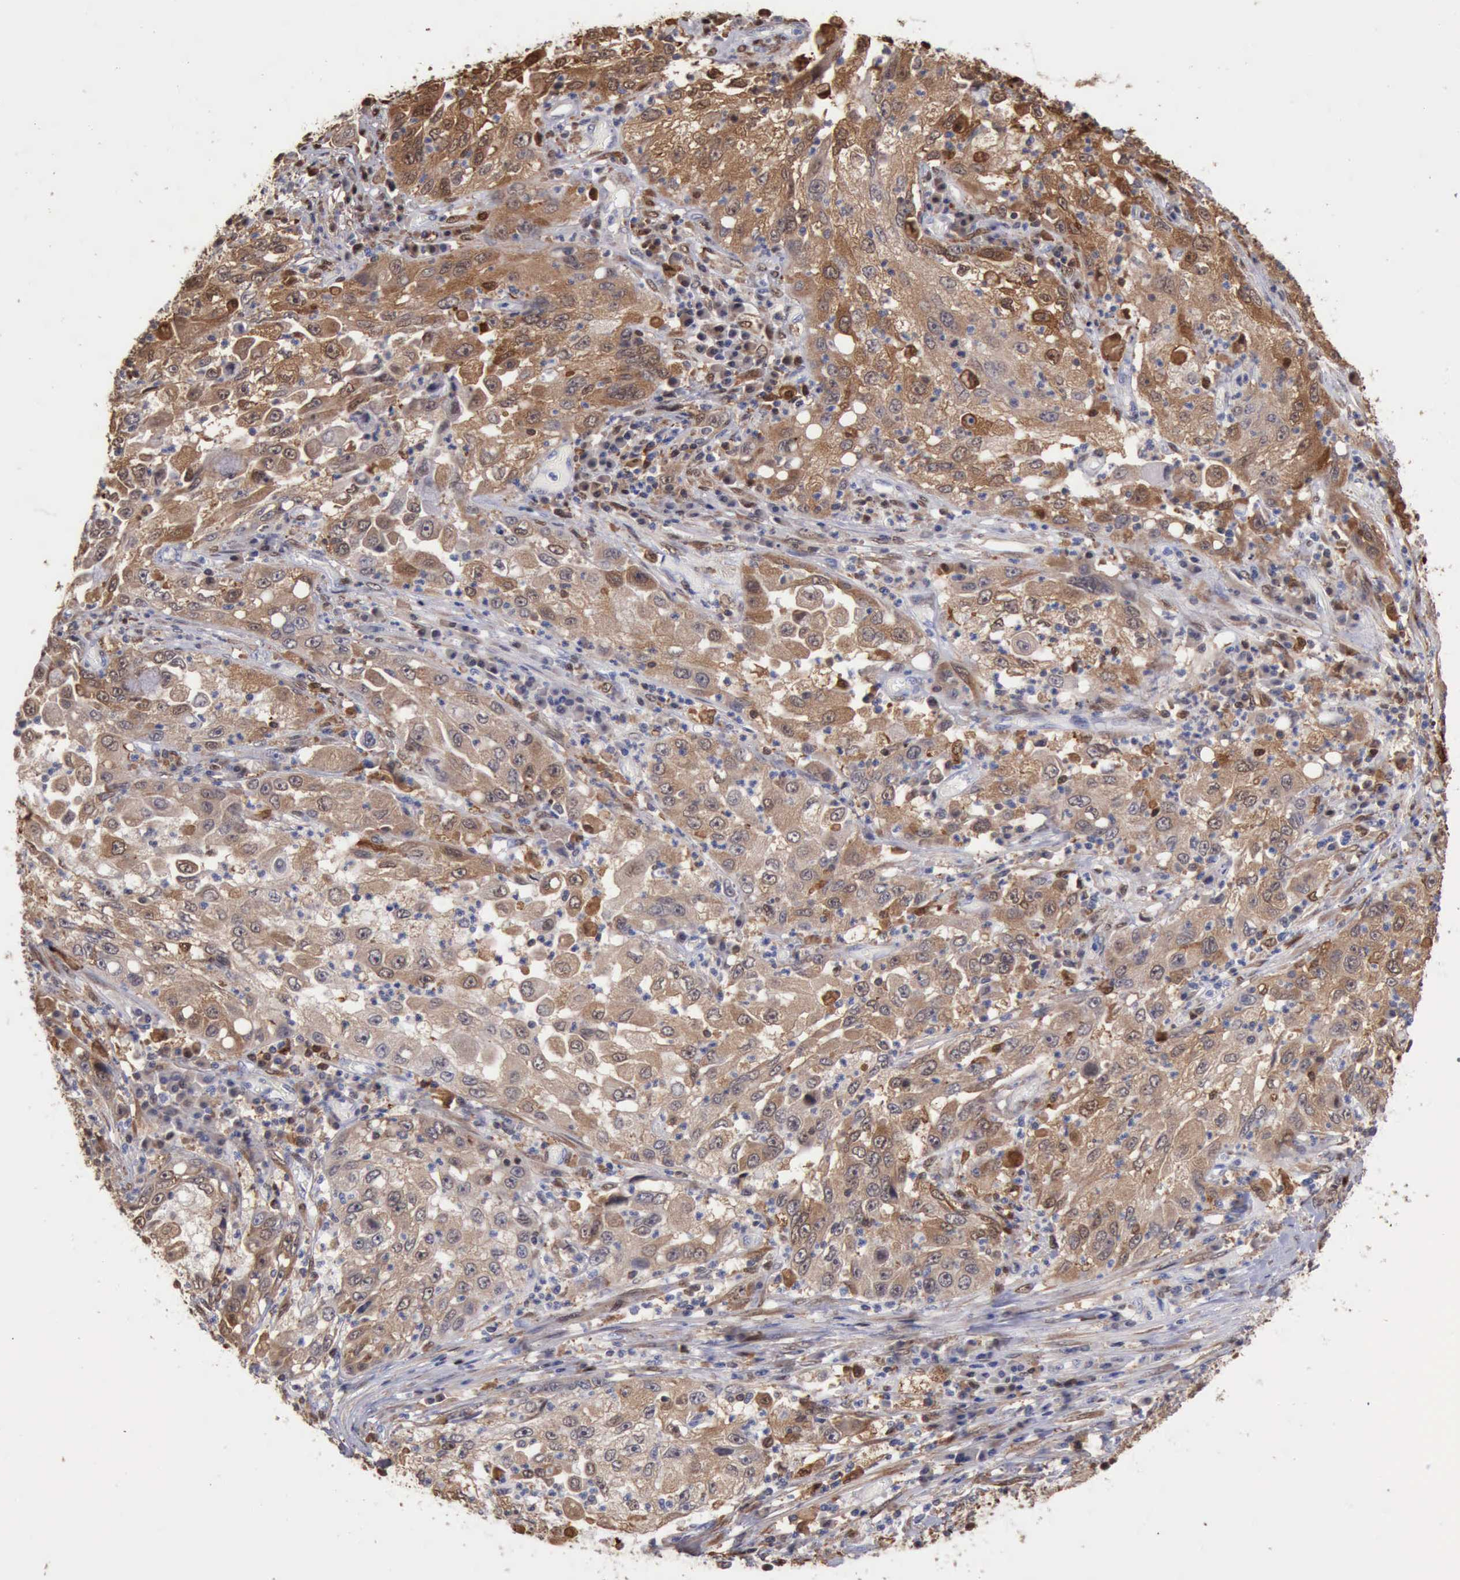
{"staining": {"intensity": "weak", "quantity": "25%-75%", "location": "cytoplasmic/membranous,nuclear"}, "tissue": "cervical cancer", "cell_type": "Tumor cells", "image_type": "cancer", "snomed": [{"axis": "morphology", "description": "Squamous cell carcinoma, NOS"}, {"axis": "topography", "description": "Cervix"}], "caption": "Tumor cells demonstrate low levels of weak cytoplasmic/membranous and nuclear positivity in about 25%-75% of cells in cervical cancer (squamous cell carcinoma).", "gene": "STAT1", "patient": {"sex": "female", "age": 36}}